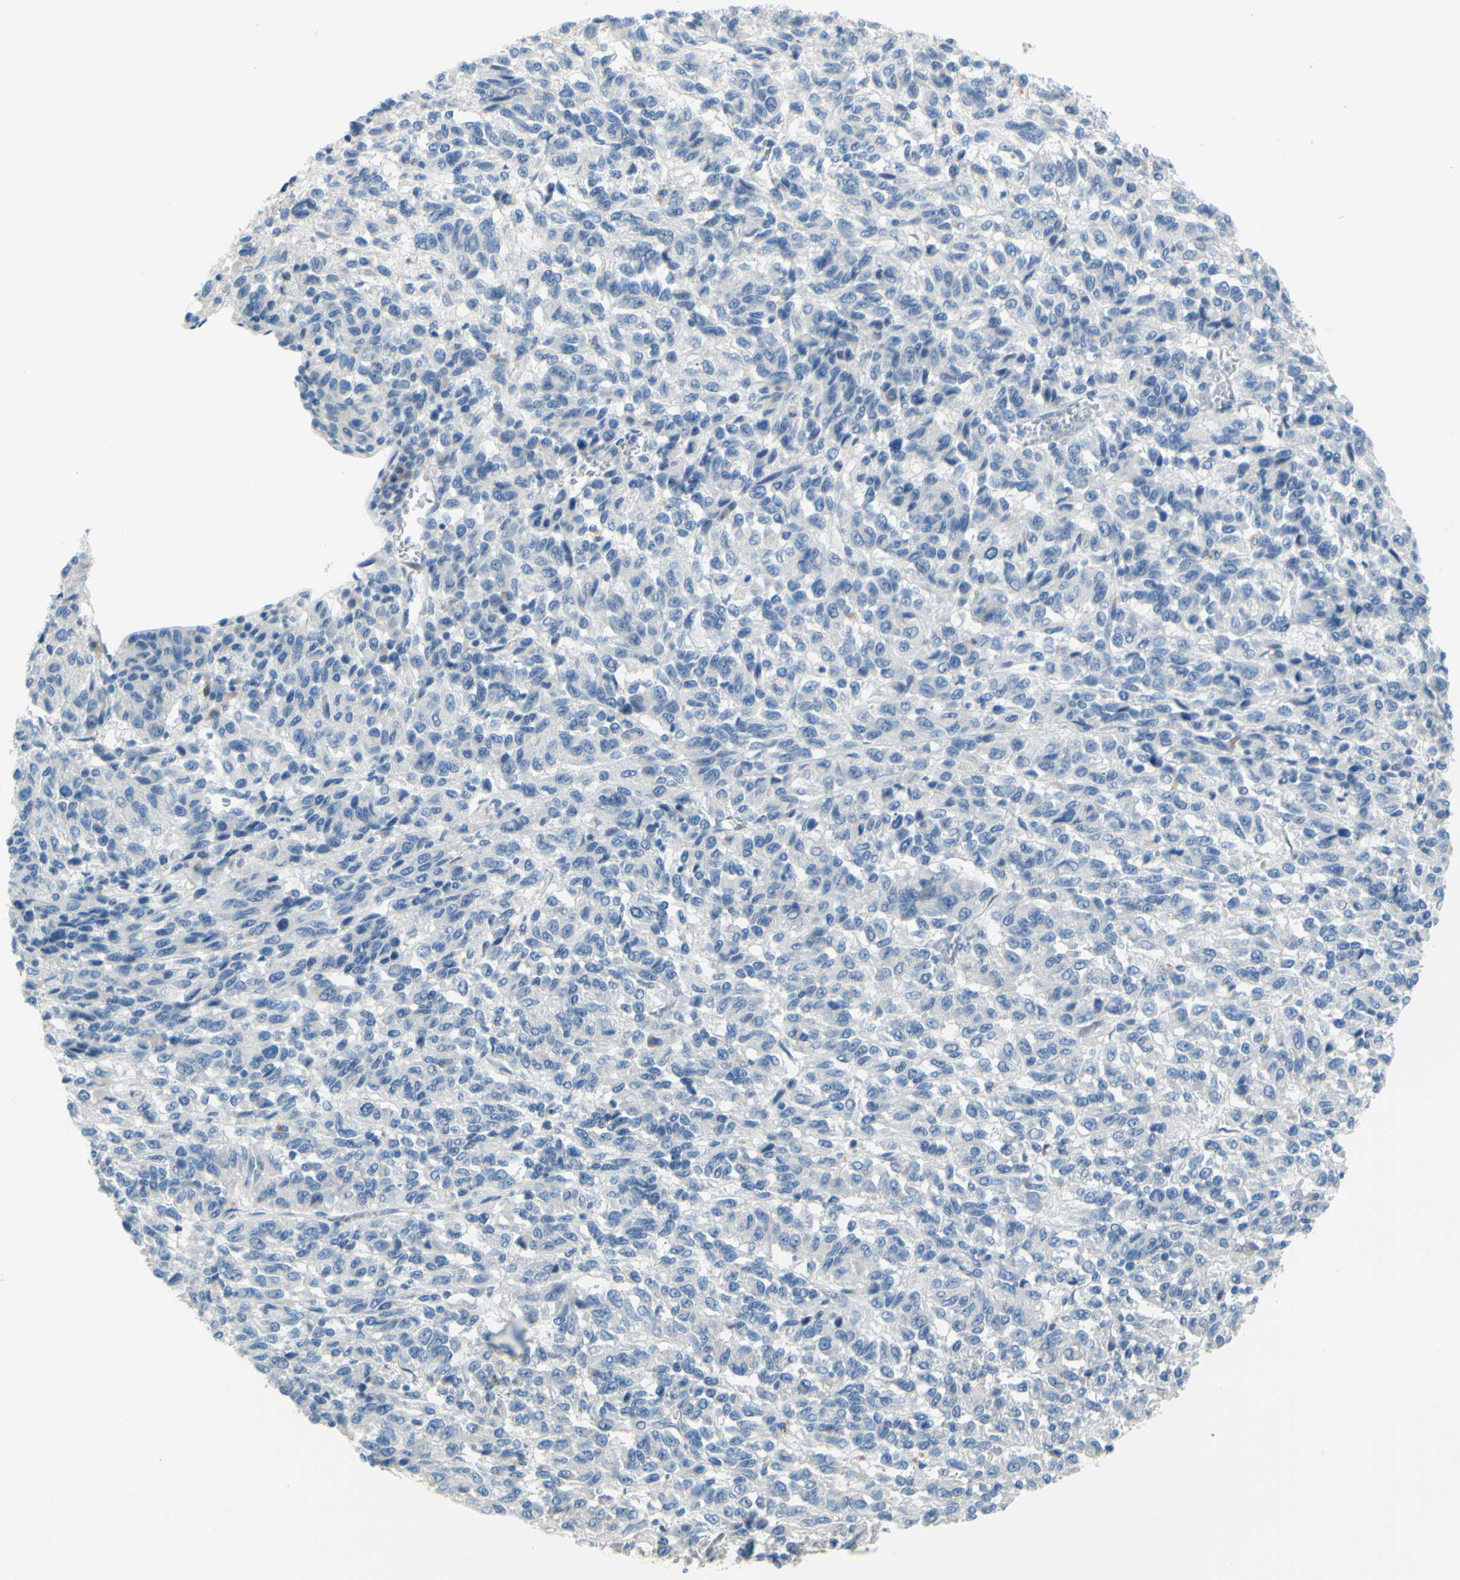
{"staining": {"intensity": "negative", "quantity": "none", "location": "none"}, "tissue": "melanoma", "cell_type": "Tumor cells", "image_type": "cancer", "snomed": [{"axis": "morphology", "description": "Malignant melanoma, Metastatic site"}, {"axis": "topography", "description": "Lung"}], "caption": "IHC histopathology image of neoplastic tissue: human melanoma stained with DAB (3,3'-diaminobenzidine) demonstrates no significant protein positivity in tumor cells.", "gene": "SLC1A2", "patient": {"sex": "male", "age": 64}}